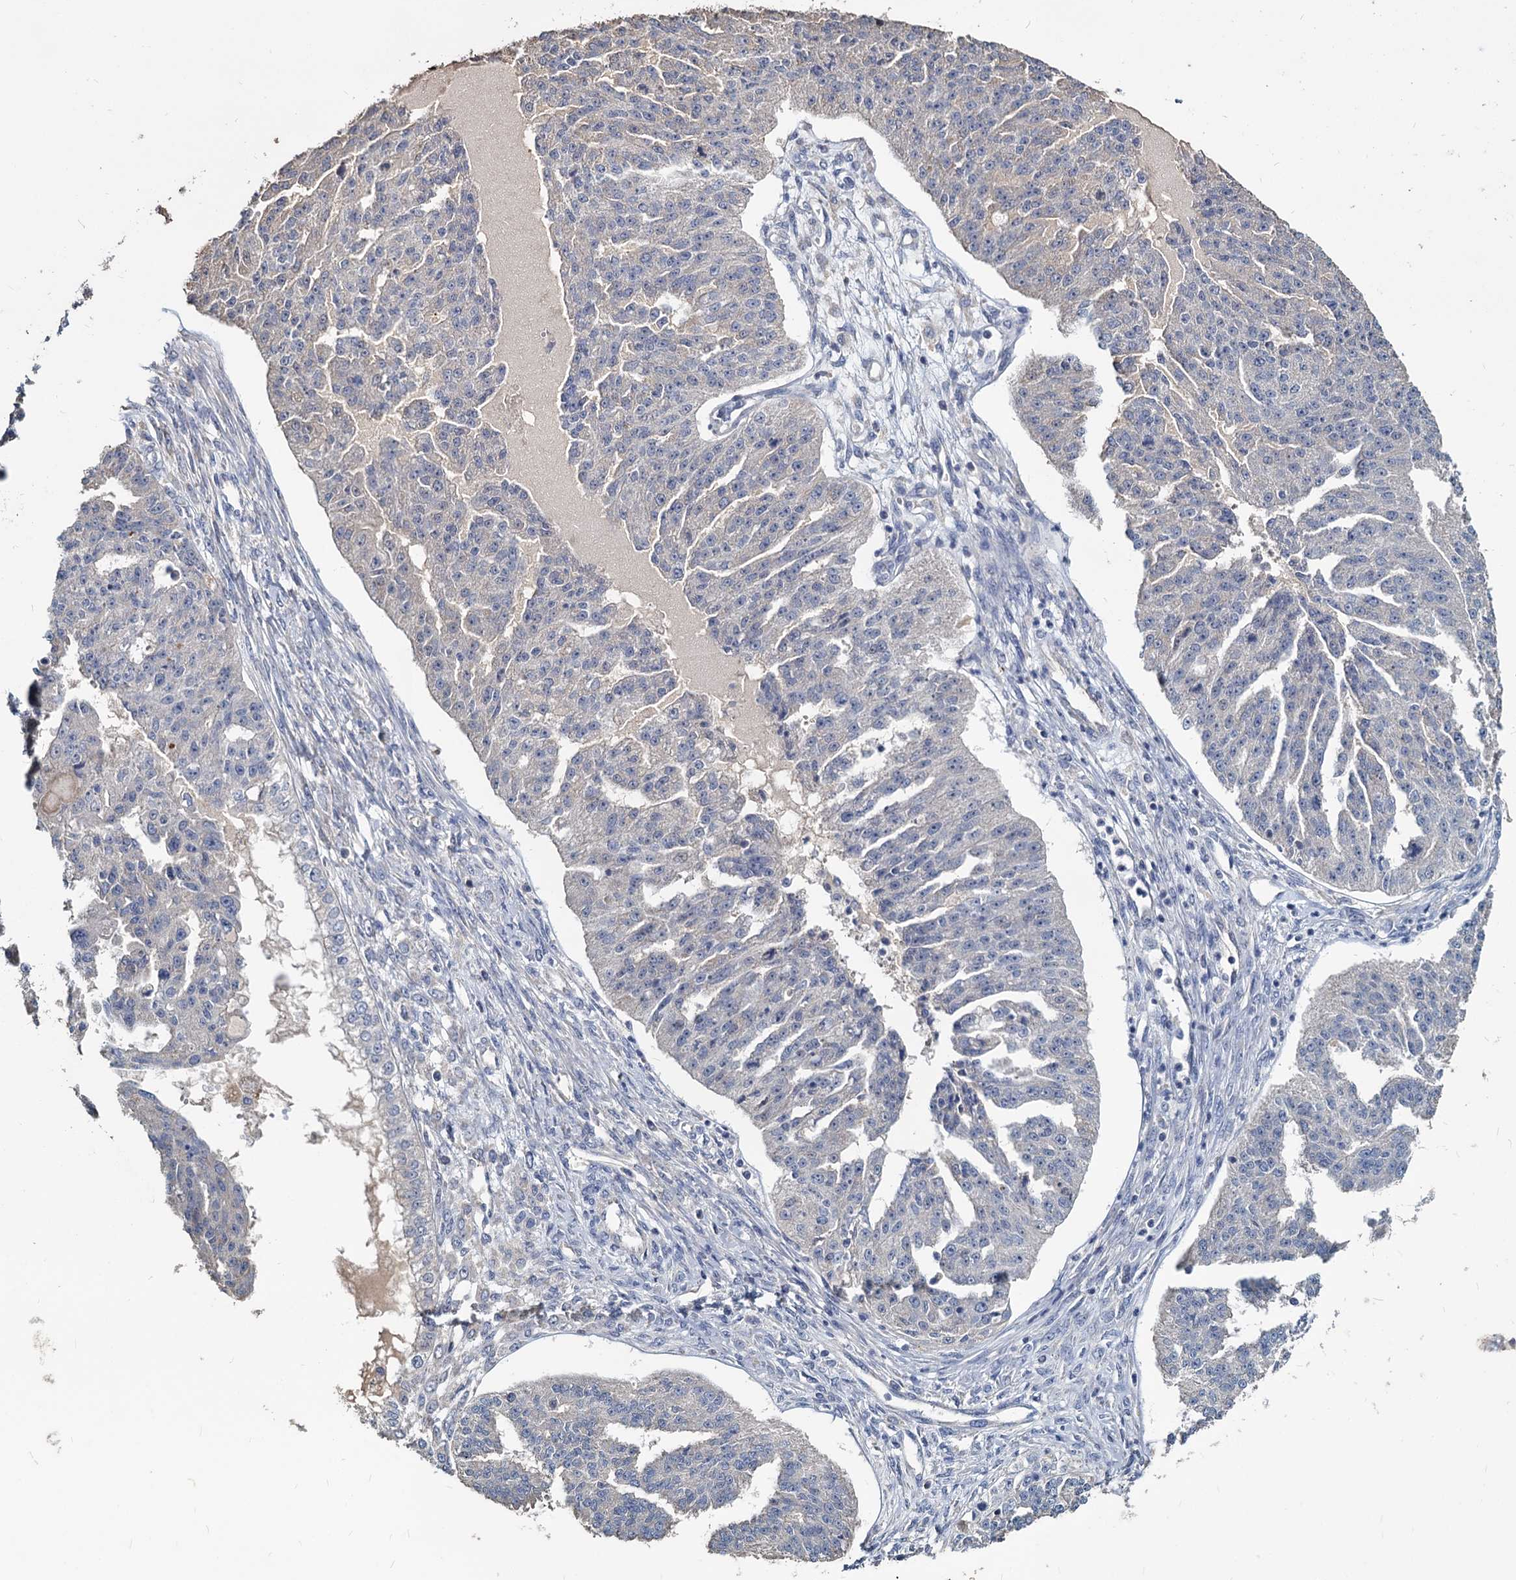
{"staining": {"intensity": "negative", "quantity": "none", "location": "none"}, "tissue": "ovarian cancer", "cell_type": "Tumor cells", "image_type": "cancer", "snomed": [{"axis": "morphology", "description": "Cystadenocarcinoma, serous, NOS"}, {"axis": "topography", "description": "Ovary"}], "caption": "The micrograph demonstrates no staining of tumor cells in ovarian serous cystadenocarcinoma.", "gene": "DEPDC4", "patient": {"sex": "female", "age": 58}}